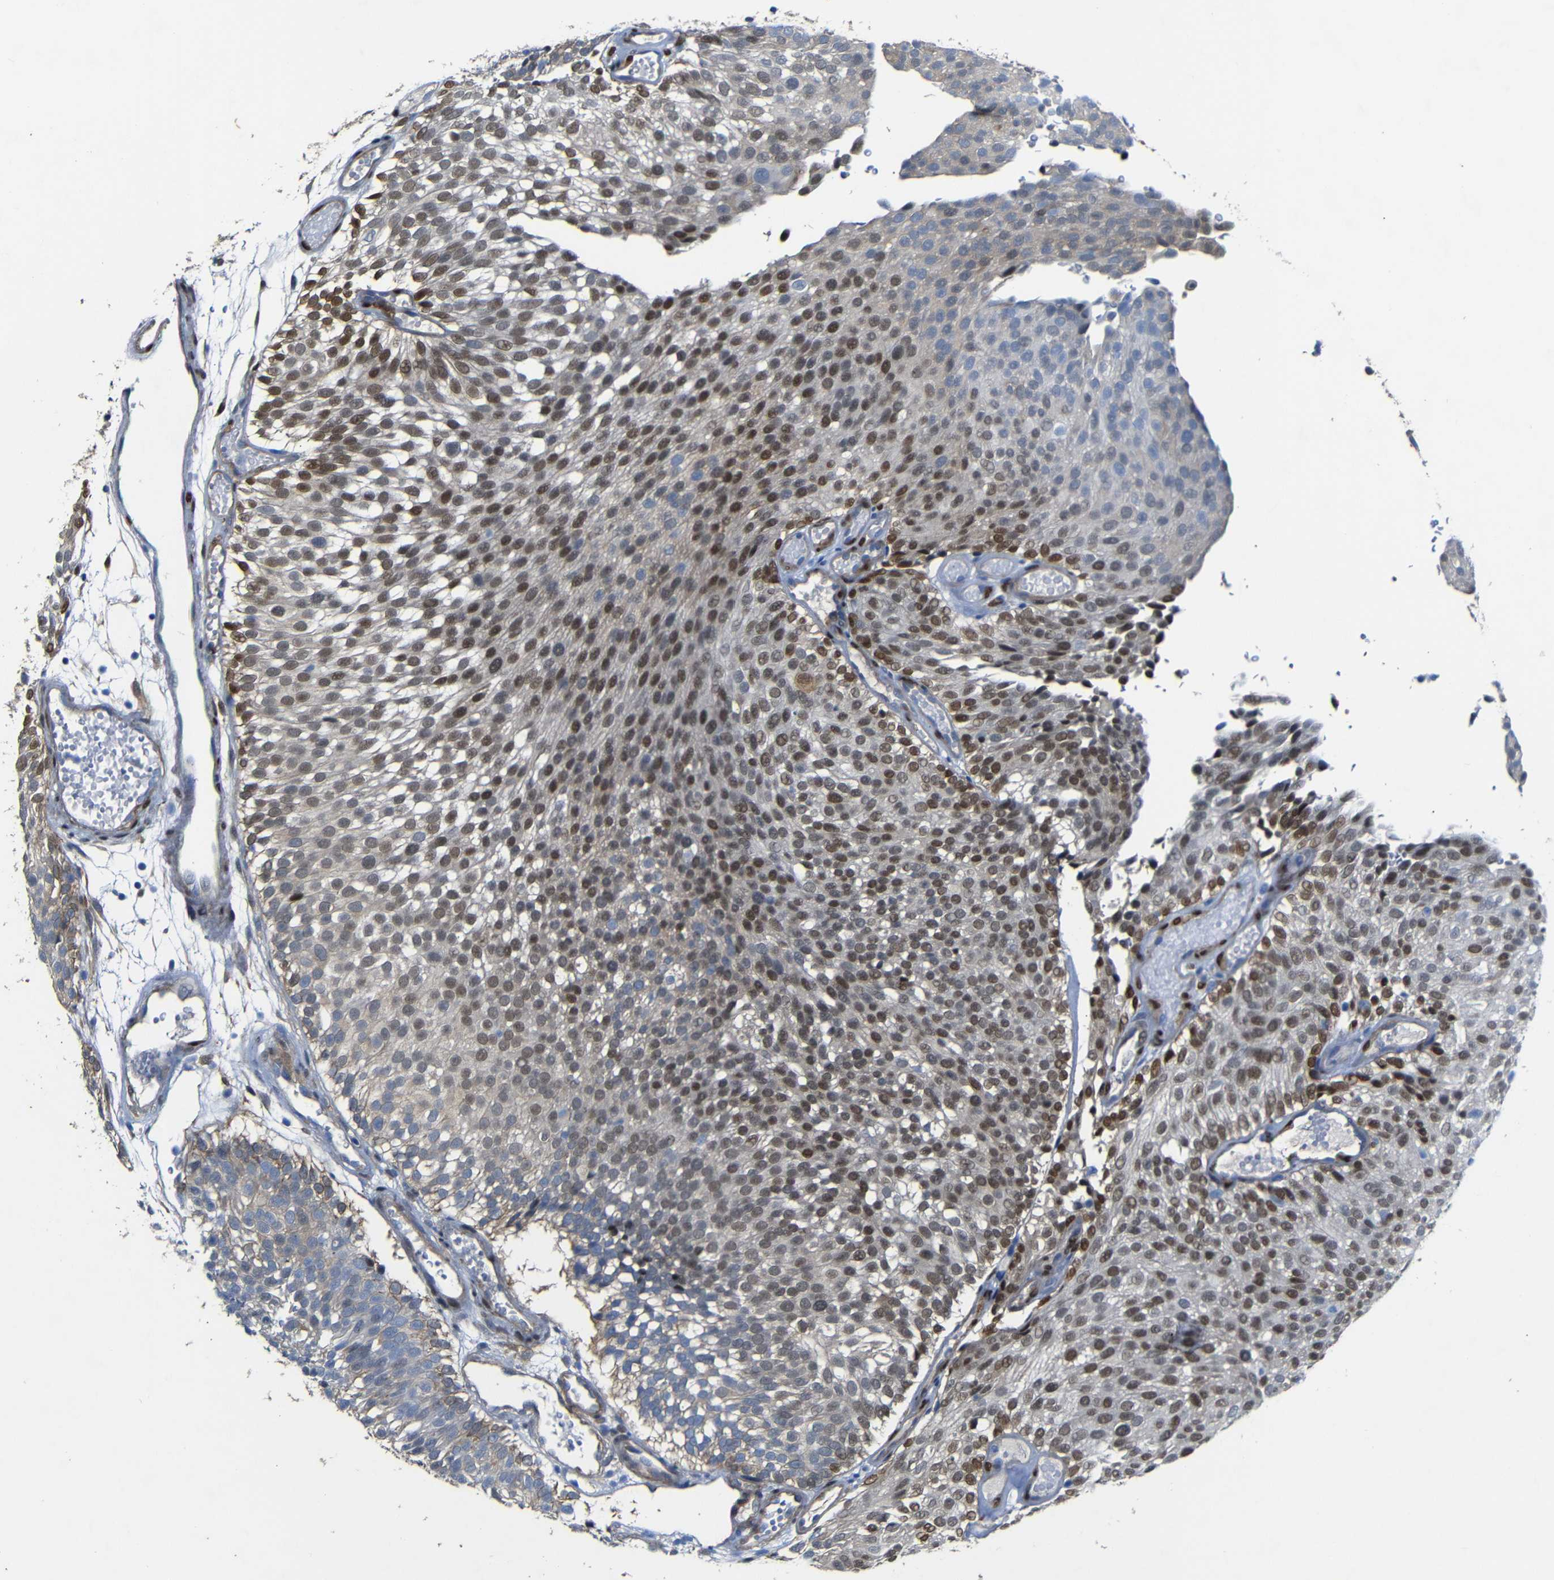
{"staining": {"intensity": "moderate", "quantity": "25%-75%", "location": "nuclear"}, "tissue": "urothelial cancer", "cell_type": "Tumor cells", "image_type": "cancer", "snomed": [{"axis": "morphology", "description": "Urothelial carcinoma, Low grade"}, {"axis": "topography", "description": "Urinary bladder"}], "caption": "An image of human urothelial cancer stained for a protein demonstrates moderate nuclear brown staining in tumor cells.", "gene": "YAP1", "patient": {"sex": "male", "age": 78}}